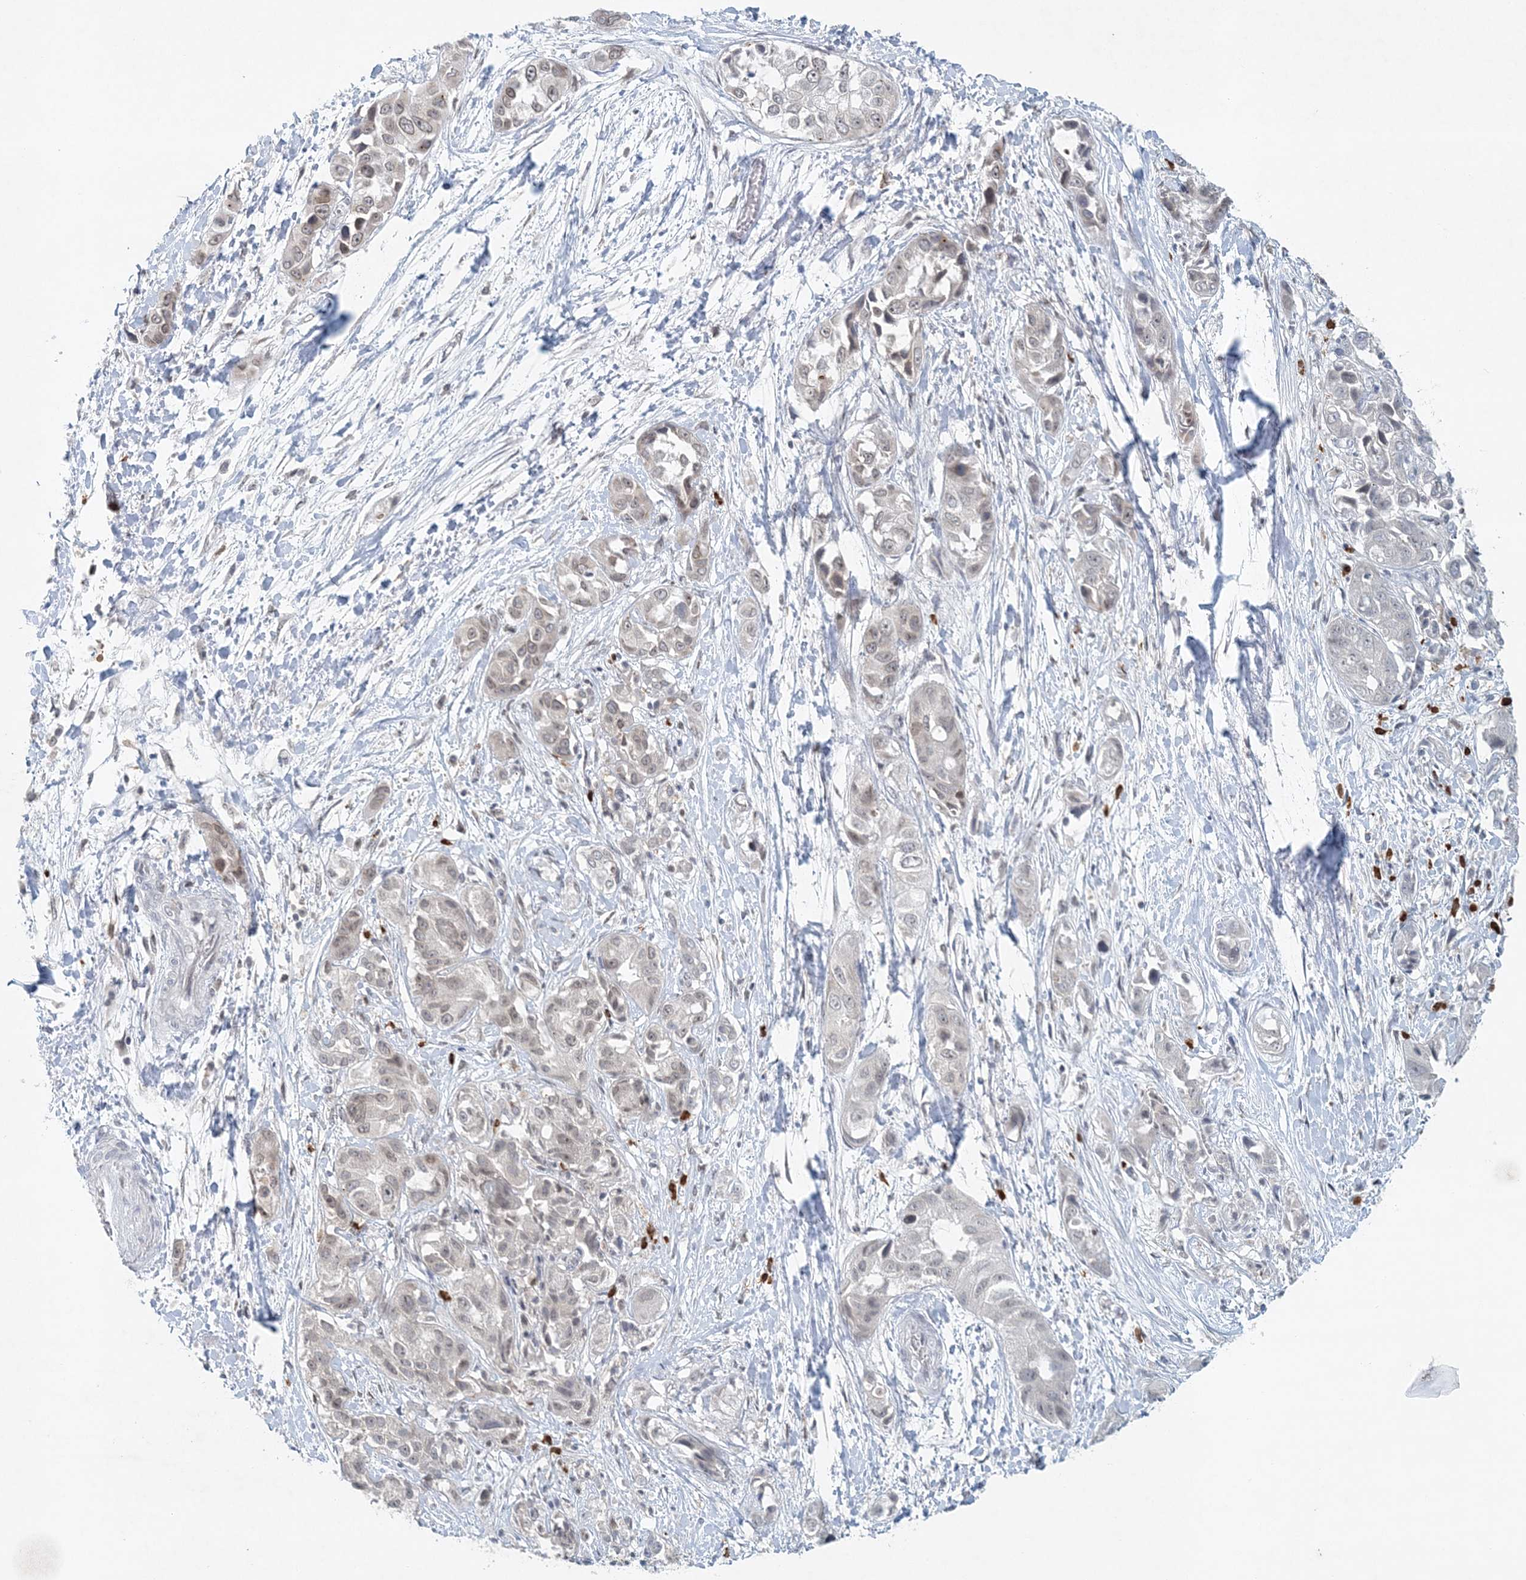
{"staining": {"intensity": "negative", "quantity": "none", "location": "none"}, "tissue": "liver cancer", "cell_type": "Tumor cells", "image_type": "cancer", "snomed": [{"axis": "morphology", "description": "Cholangiocarcinoma"}, {"axis": "topography", "description": "Liver"}], "caption": "High magnification brightfield microscopy of cholangiocarcinoma (liver) stained with DAB (3,3'-diaminobenzidine) (brown) and counterstained with hematoxylin (blue): tumor cells show no significant positivity.", "gene": "NUP54", "patient": {"sex": "female", "age": 52}}